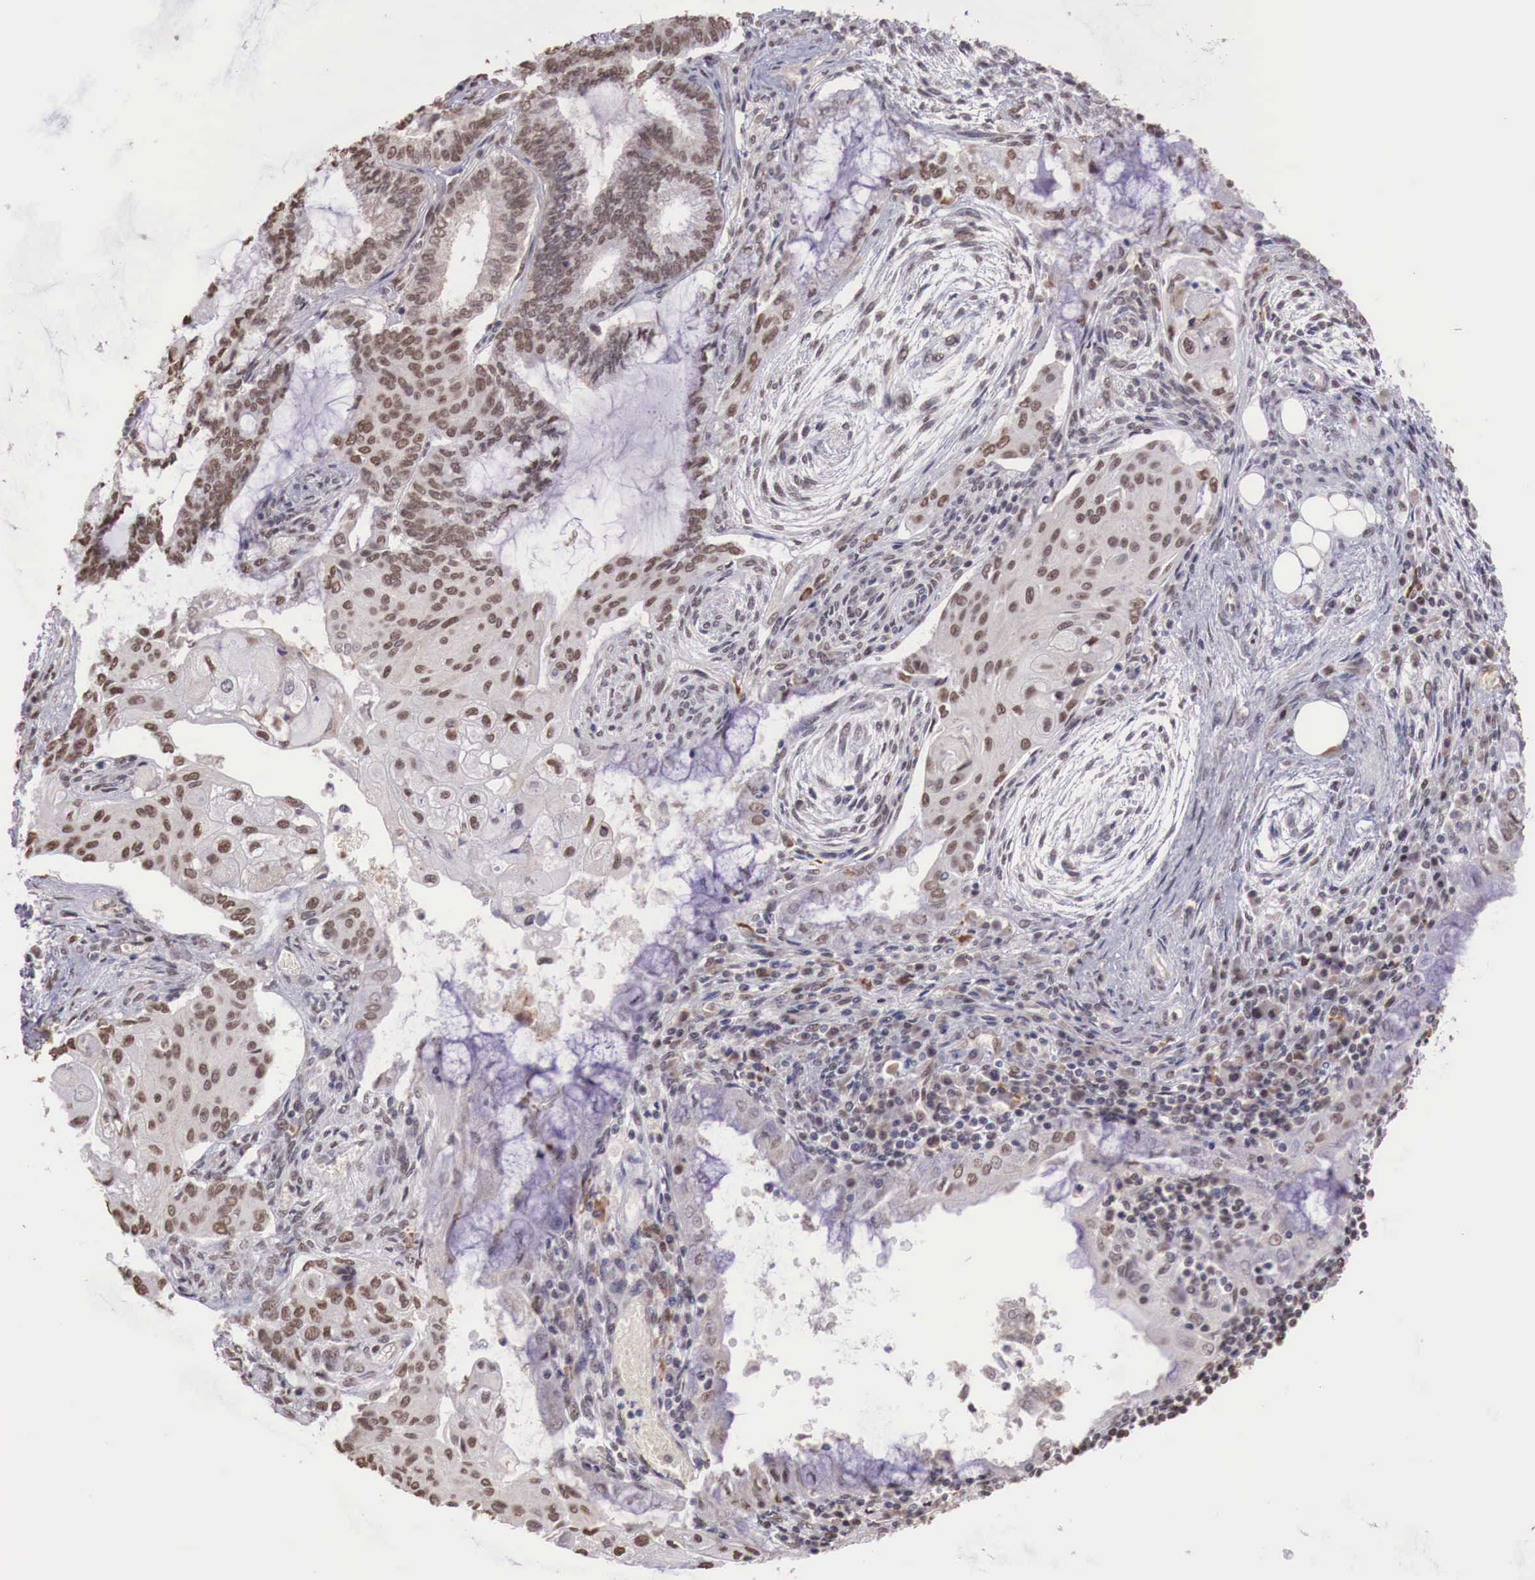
{"staining": {"intensity": "moderate", "quantity": ">75%", "location": "cytoplasmic/membranous,nuclear"}, "tissue": "endometrial cancer", "cell_type": "Tumor cells", "image_type": "cancer", "snomed": [{"axis": "morphology", "description": "Adenocarcinoma, NOS"}, {"axis": "topography", "description": "Endometrium"}], "caption": "Immunohistochemical staining of human endometrial cancer (adenocarcinoma) exhibits medium levels of moderate cytoplasmic/membranous and nuclear expression in about >75% of tumor cells.", "gene": "FOXP2", "patient": {"sex": "female", "age": 79}}